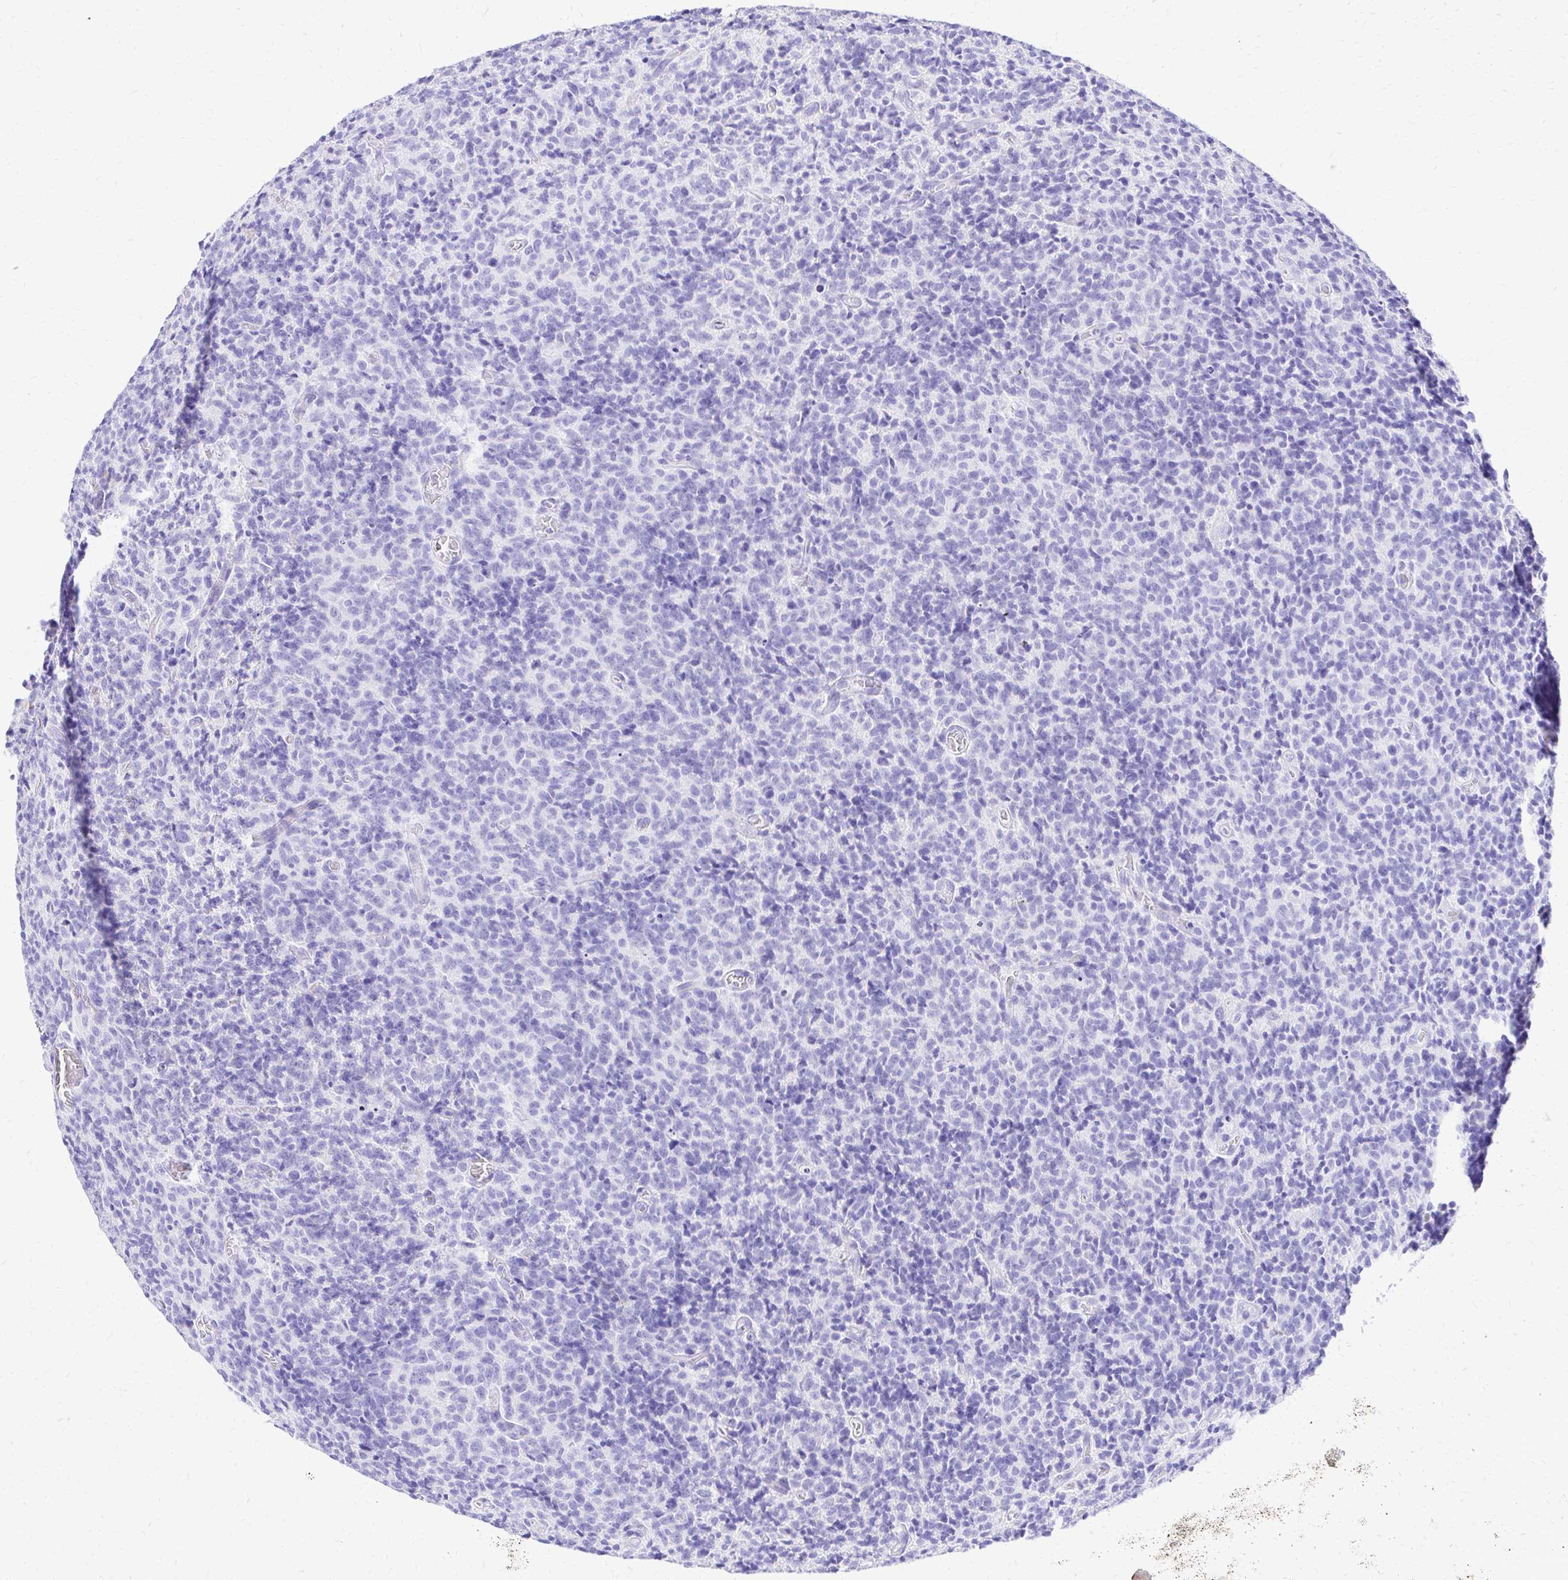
{"staining": {"intensity": "negative", "quantity": "none", "location": "none"}, "tissue": "glioma", "cell_type": "Tumor cells", "image_type": "cancer", "snomed": [{"axis": "morphology", "description": "Glioma, malignant, High grade"}, {"axis": "topography", "description": "Brain"}], "caption": "This is an immunohistochemistry micrograph of human malignant high-grade glioma. There is no expression in tumor cells.", "gene": "S100G", "patient": {"sex": "male", "age": 76}}